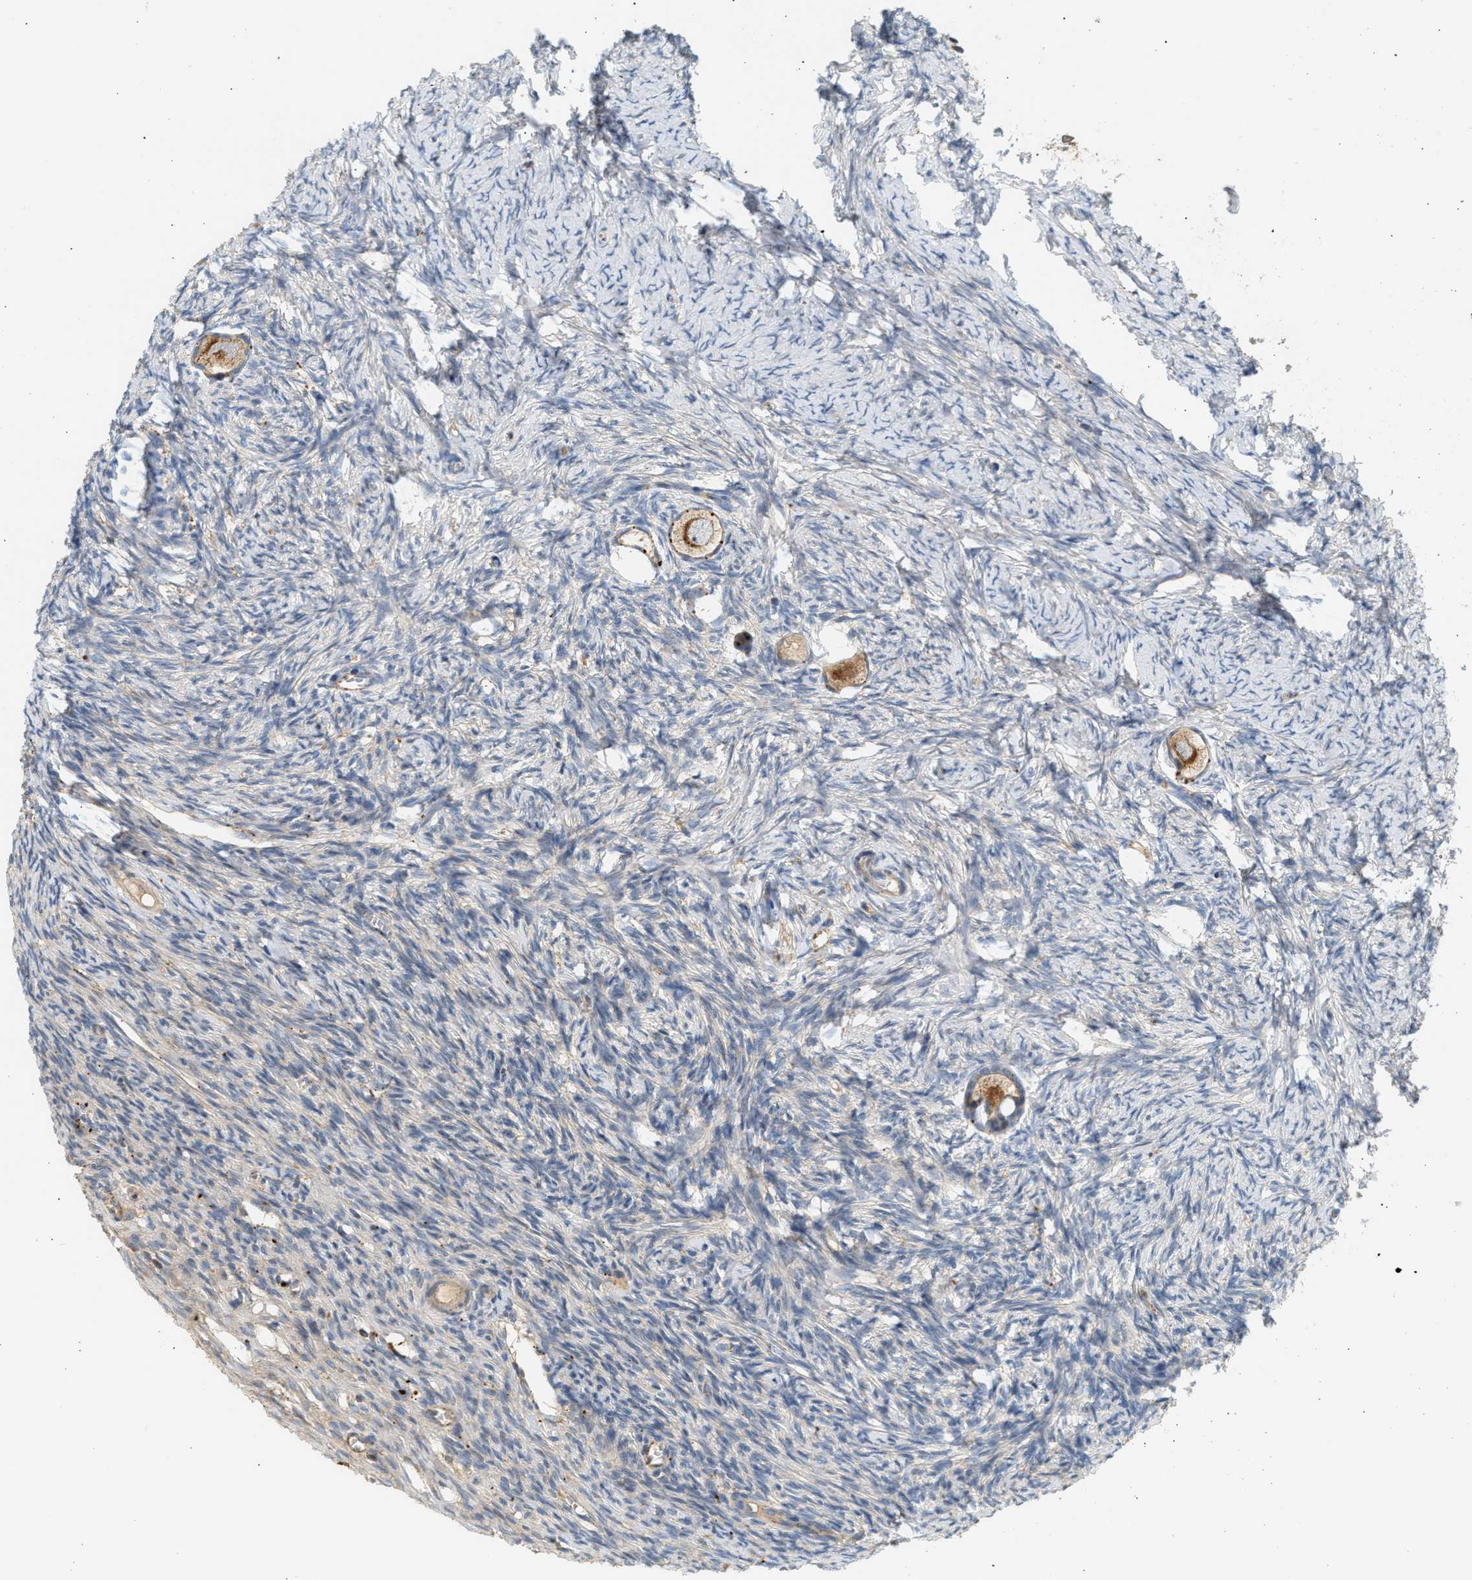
{"staining": {"intensity": "moderate", "quantity": ">75%", "location": "cytoplasmic/membranous"}, "tissue": "ovary", "cell_type": "Follicle cells", "image_type": "normal", "snomed": [{"axis": "morphology", "description": "Normal tissue, NOS"}, {"axis": "topography", "description": "Ovary"}], "caption": "An immunohistochemistry (IHC) histopathology image of benign tissue is shown. Protein staining in brown highlights moderate cytoplasmic/membranous positivity in ovary within follicle cells. (IHC, brightfield microscopy, high magnification).", "gene": "ENTHD1", "patient": {"sex": "female", "age": 27}}